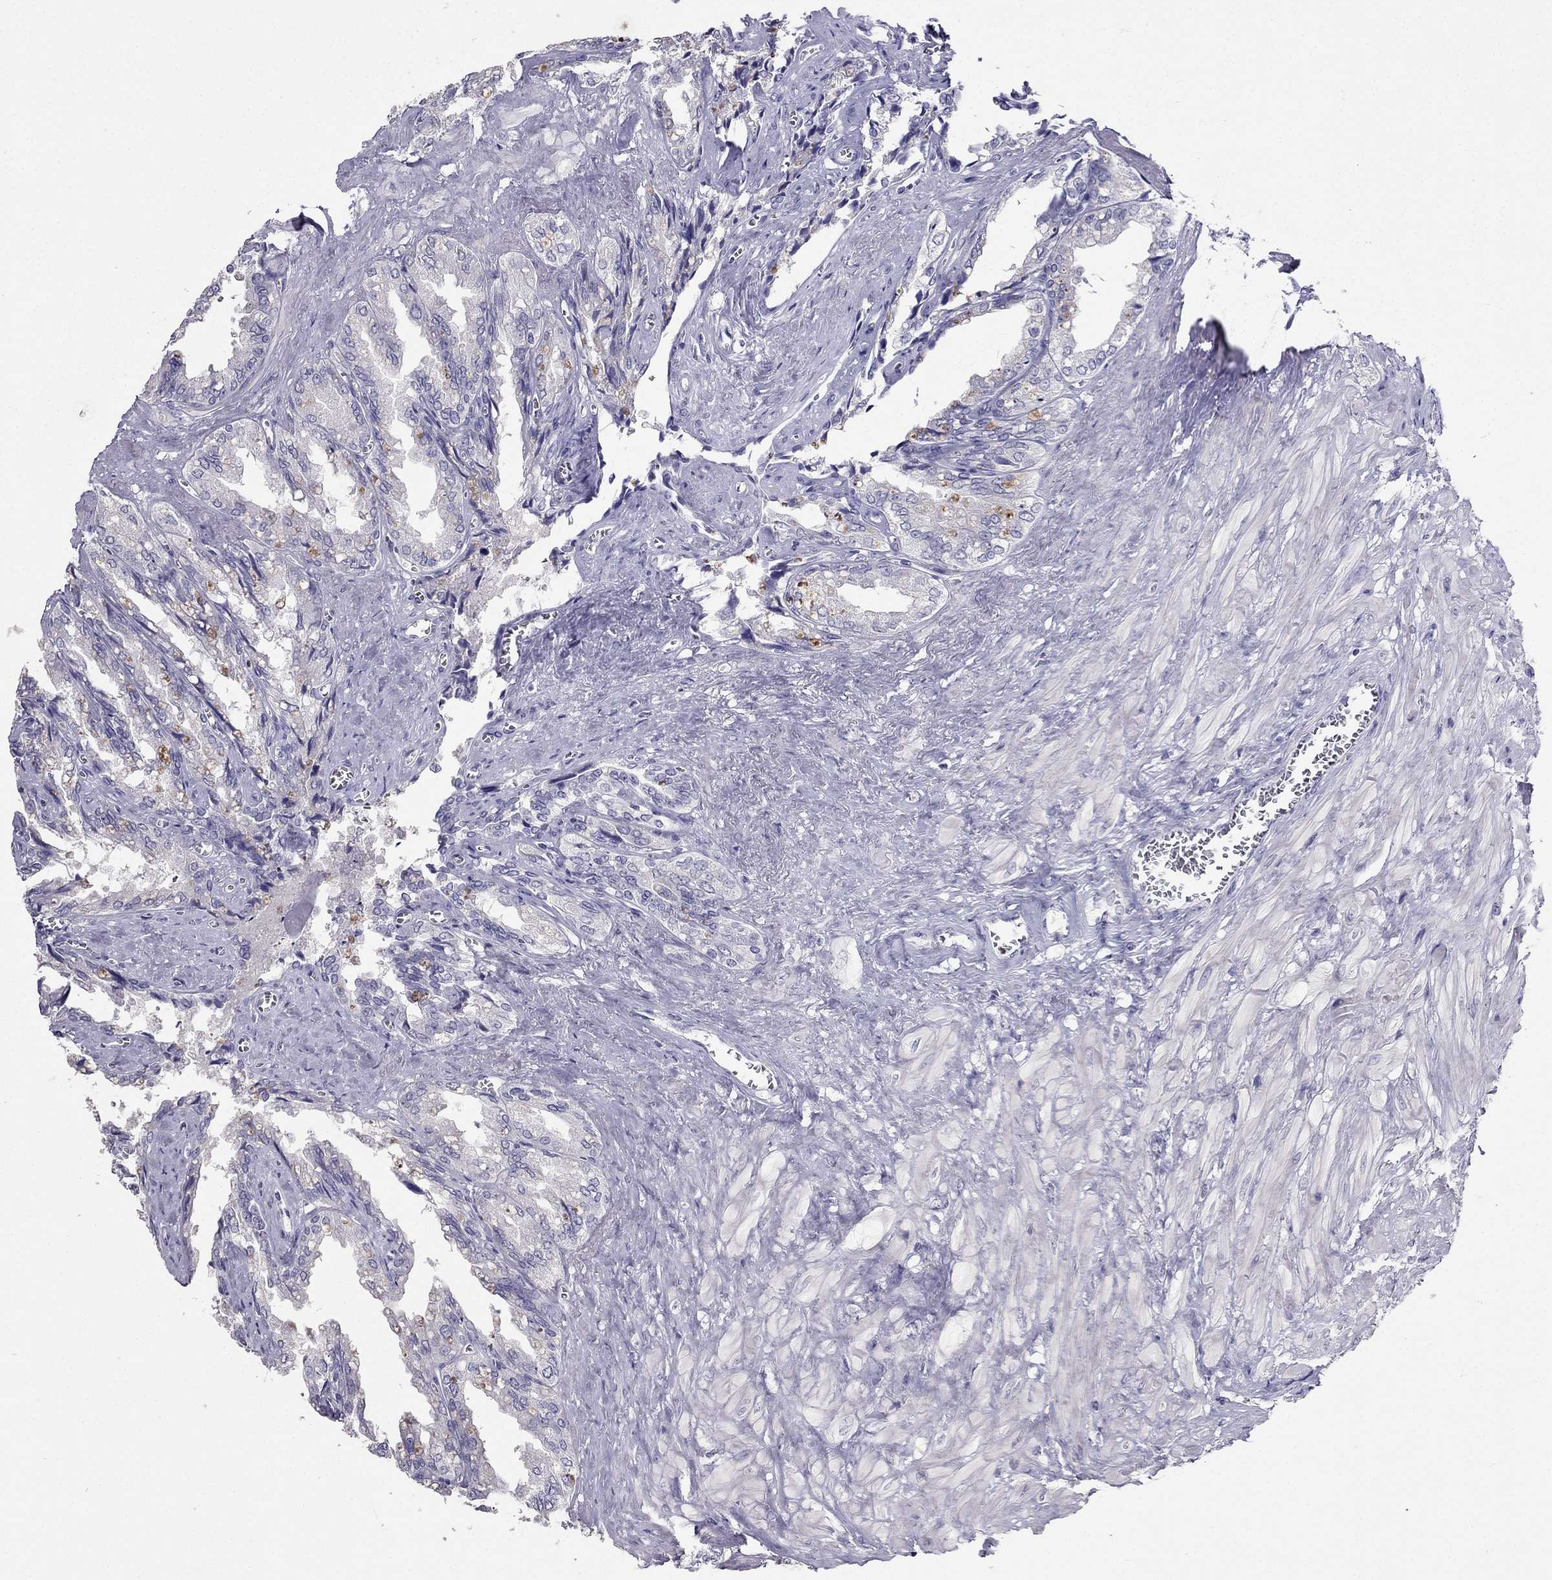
{"staining": {"intensity": "negative", "quantity": "none", "location": "none"}, "tissue": "seminal vesicle", "cell_type": "Glandular cells", "image_type": "normal", "snomed": [{"axis": "morphology", "description": "Normal tissue, NOS"}, {"axis": "topography", "description": "Seminal veicle"}], "caption": "This is a photomicrograph of IHC staining of benign seminal vesicle, which shows no expression in glandular cells.", "gene": "ARID3A", "patient": {"sex": "male", "age": 67}}